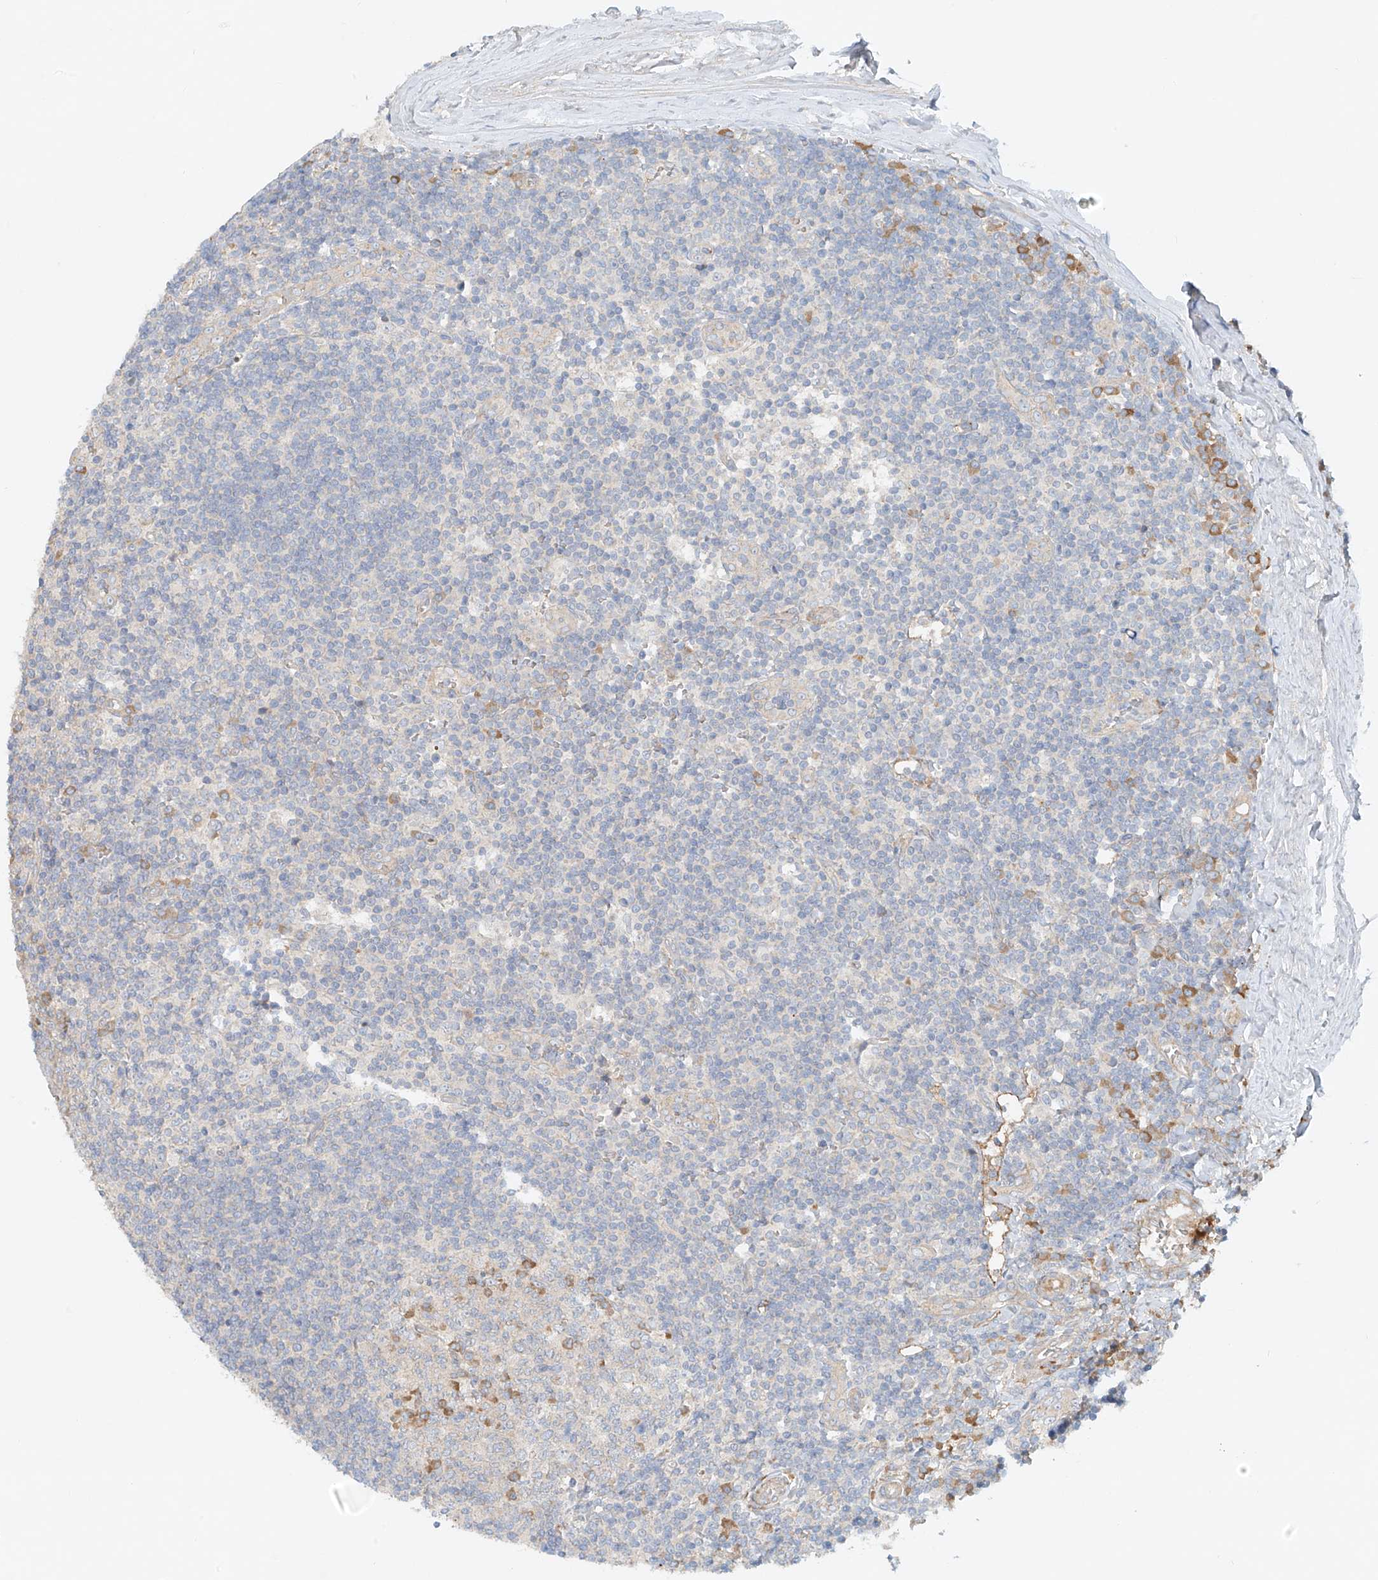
{"staining": {"intensity": "weak", "quantity": ">75%", "location": "cytoplasmic/membranous"}, "tissue": "tonsil", "cell_type": "Germinal center cells", "image_type": "normal", "snomed": [{"axis": "morphology", "description": "Normal tissue, NOS"}, {"axis": "topography", "description": "Tonsil"}], "caption": "Immunohistochemical staining of unremarkable human tonsil displays >75% levels of weak cytoplasmic/membranous protein staining in approximately >75% of germinal center cells. (DAB IHC with brightfield microscopy, high magnification).", "gene": "ENSG00000266202", "patient": {"sex": "male", "age": 27}}